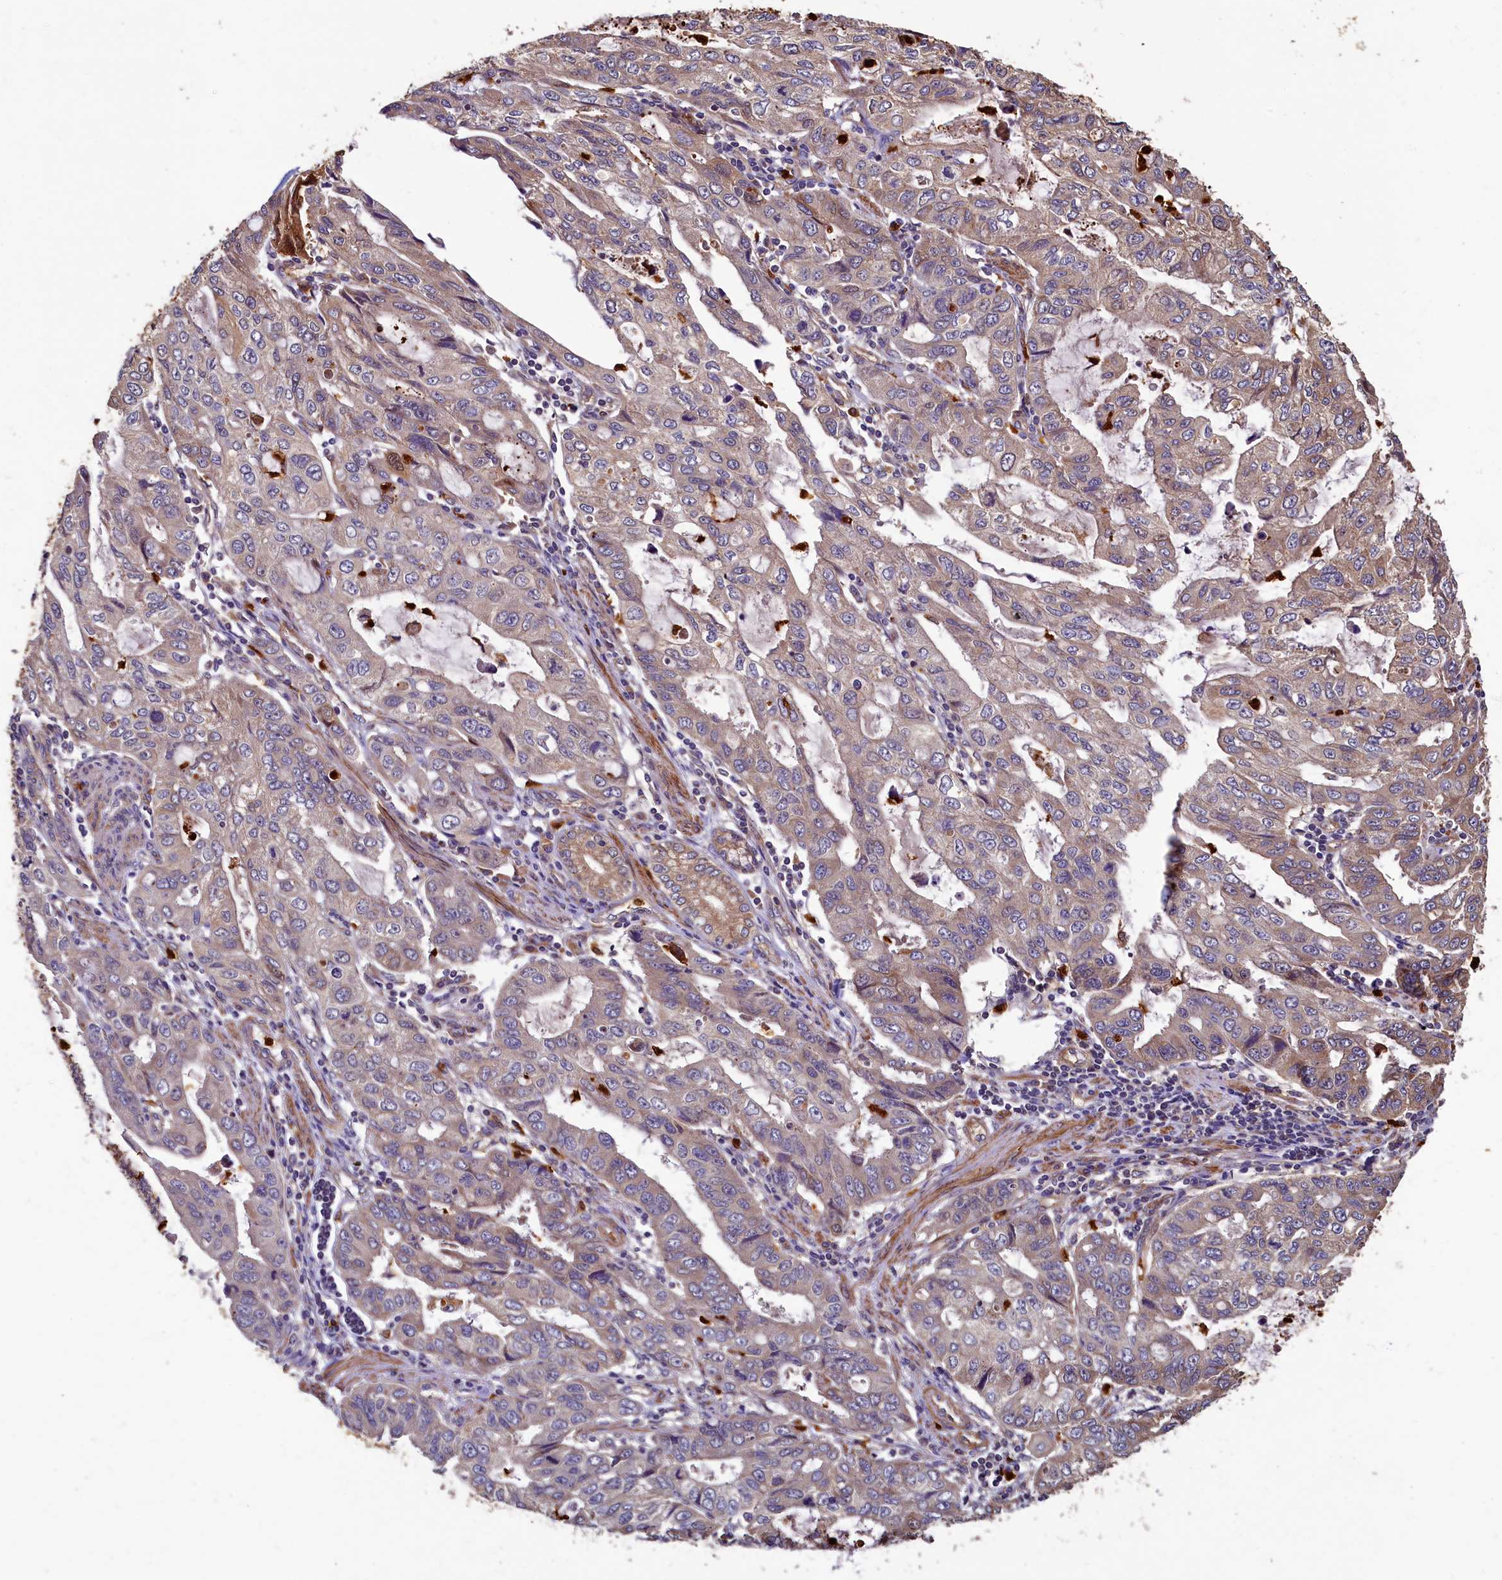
{"staining": {"intensity": "weak", "quantity": "25%-75%", "location": "cytoplasmic/membranous"}, "tissue": "stomach cancer", "cell_type": "Tumor cells", "image_type": "cancer", "snomed": [{"axis": "morphology", "description": "Adenocarcinoma, NOS"}, {"axis": "topography", "description": "Stomach, upper"}], "caption": "DAB immunohistochemical staining of stomach adenocarcinoma exhibits weak cytoplasmic/membranous protein expression in approximately 25%-75% of tumor cells.", "gene": "CCDC102B", "patient": {"sex": "female", "age": 52}}